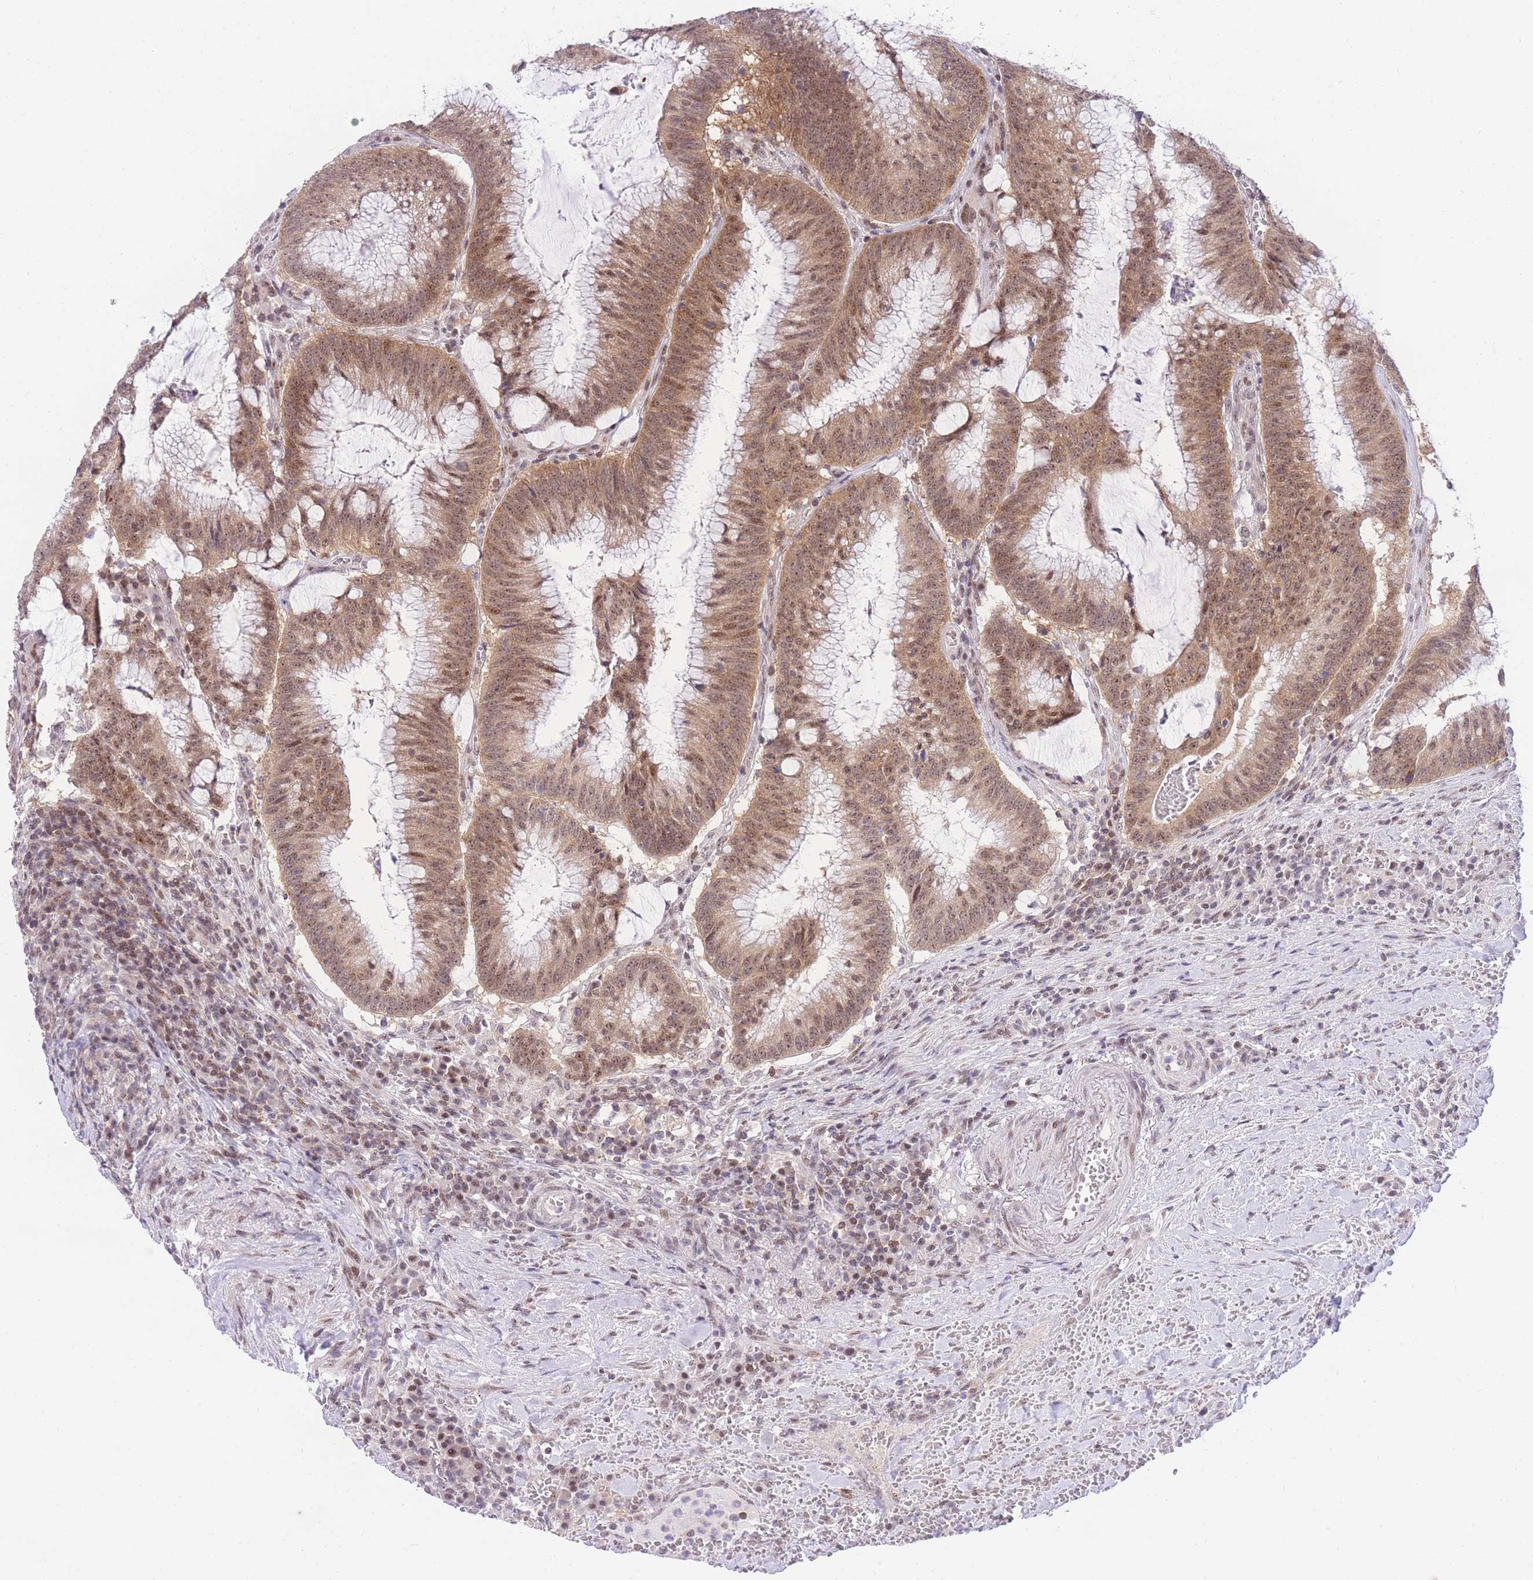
{"staining": {"intensity": "moderate", "quantity": ">75%", "location": "cytoplasmic/membranous,nuclear"}, "tissue": "colorectal cancer", "cell_type": "Tumor cells", "image_type": "cancer", "snomed": [{"axis": "morphology", "description": "Adenocarcinoma, NOS"}, {"axis": "topography", "description": "Rectum"}], "caption": "Moderate cytoplasmic/membranous and nuclear expression is present in about >75% of tumor cells in colorectal cancer (adenocarcinoma). The protein is shown in brown color, while the nuclei are stained blue.", "gene": "STK39", "patient": {"sex": "female", "age": 77}}